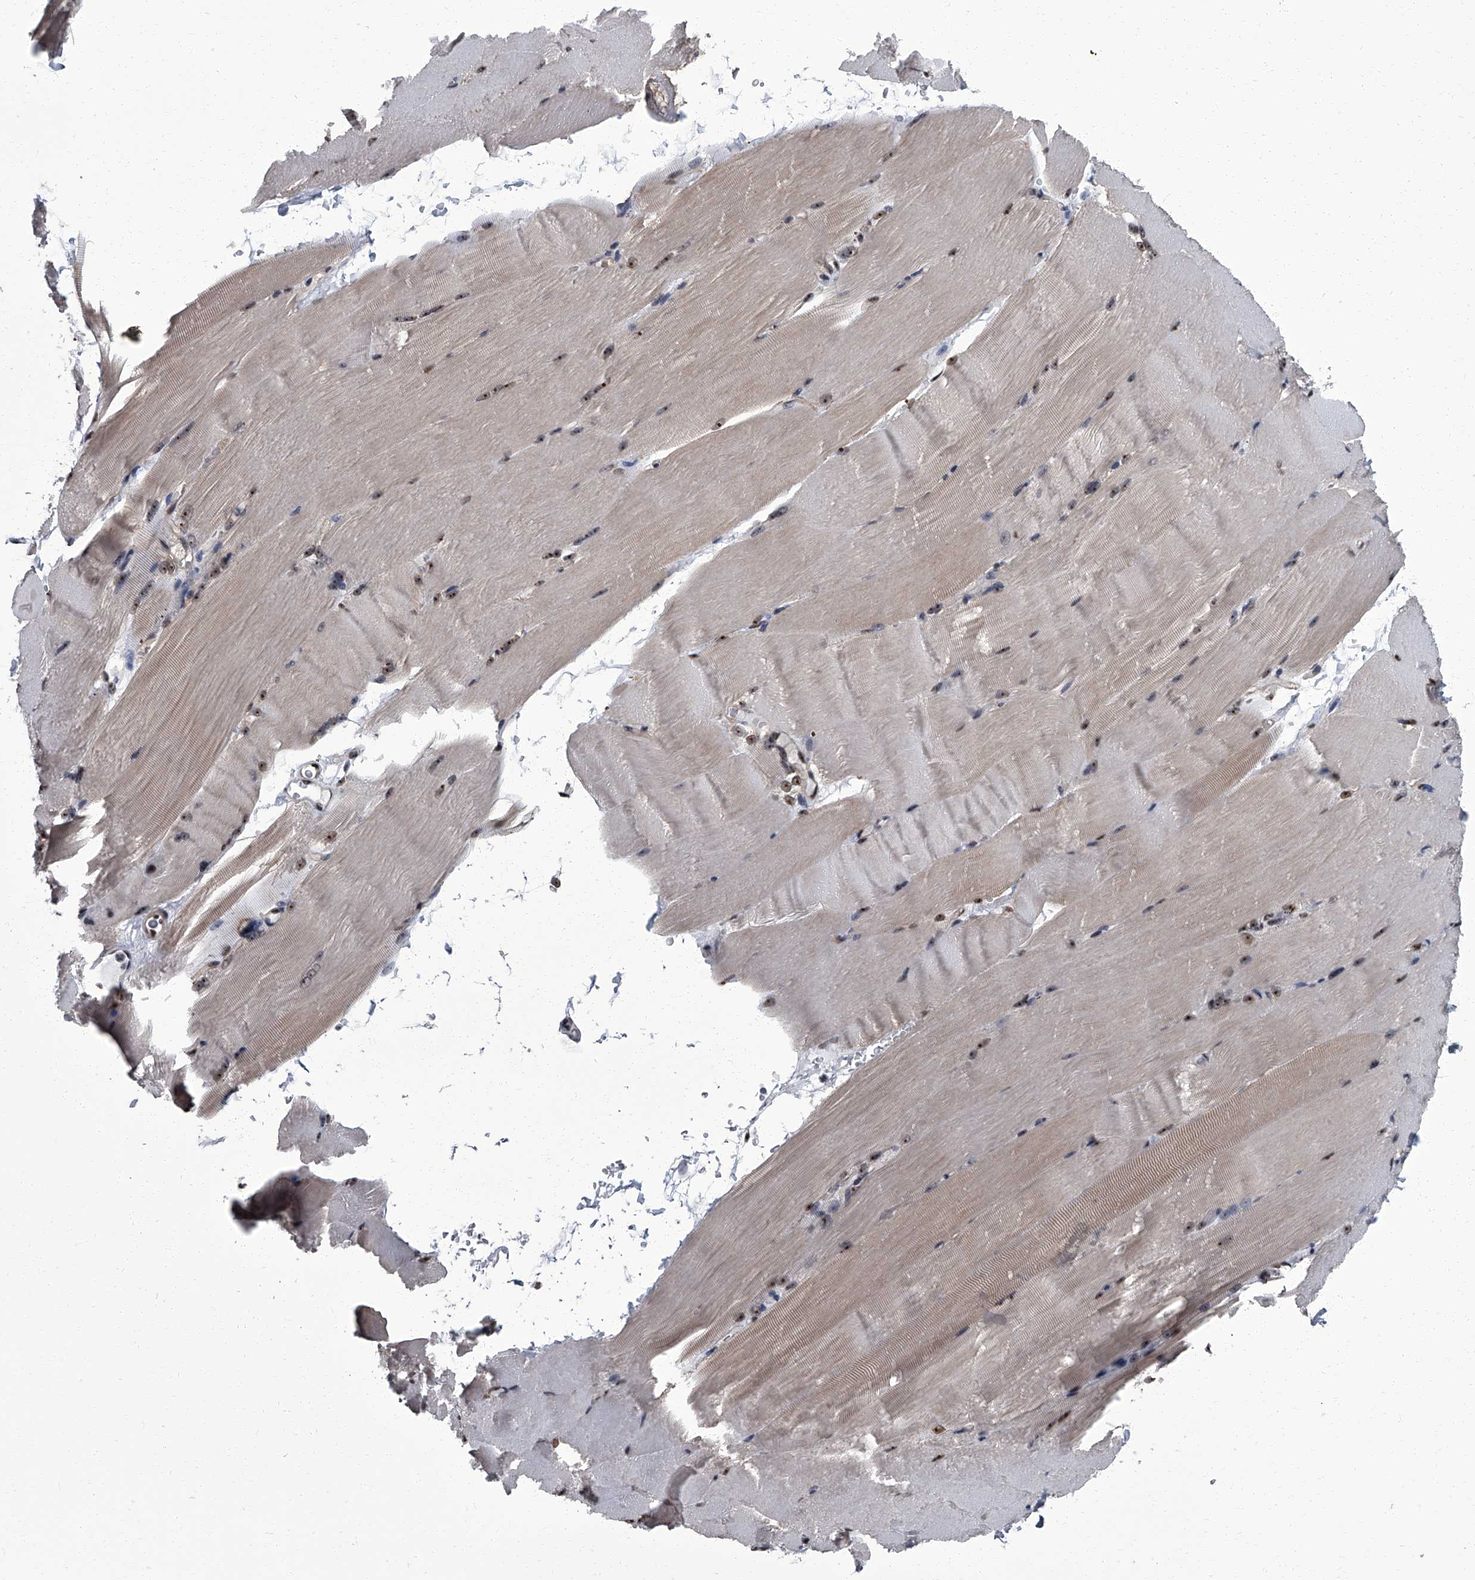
{"staining": {"intensity": "moderate", "quantity": "<25%", "location": "cytoplasmic/membranous,nuclear"}, "tissue": "skeletal muscle", "cell_type": "Myocytes", "image_type": "normal", "snomed": [{"axis": "morphology", "description": "Normal tissue, NOS"}, {"axis": "topography", "description": "Skeletal muscle"}, {"axis": "topography", "description": "Parathyroid gland"}], "caption": "Human skeletal muscle stained with a protein marker shows moderate staining in myocytes.", "gene": "ZNF518B", "patient": {"sex": "female", "age": 37}}